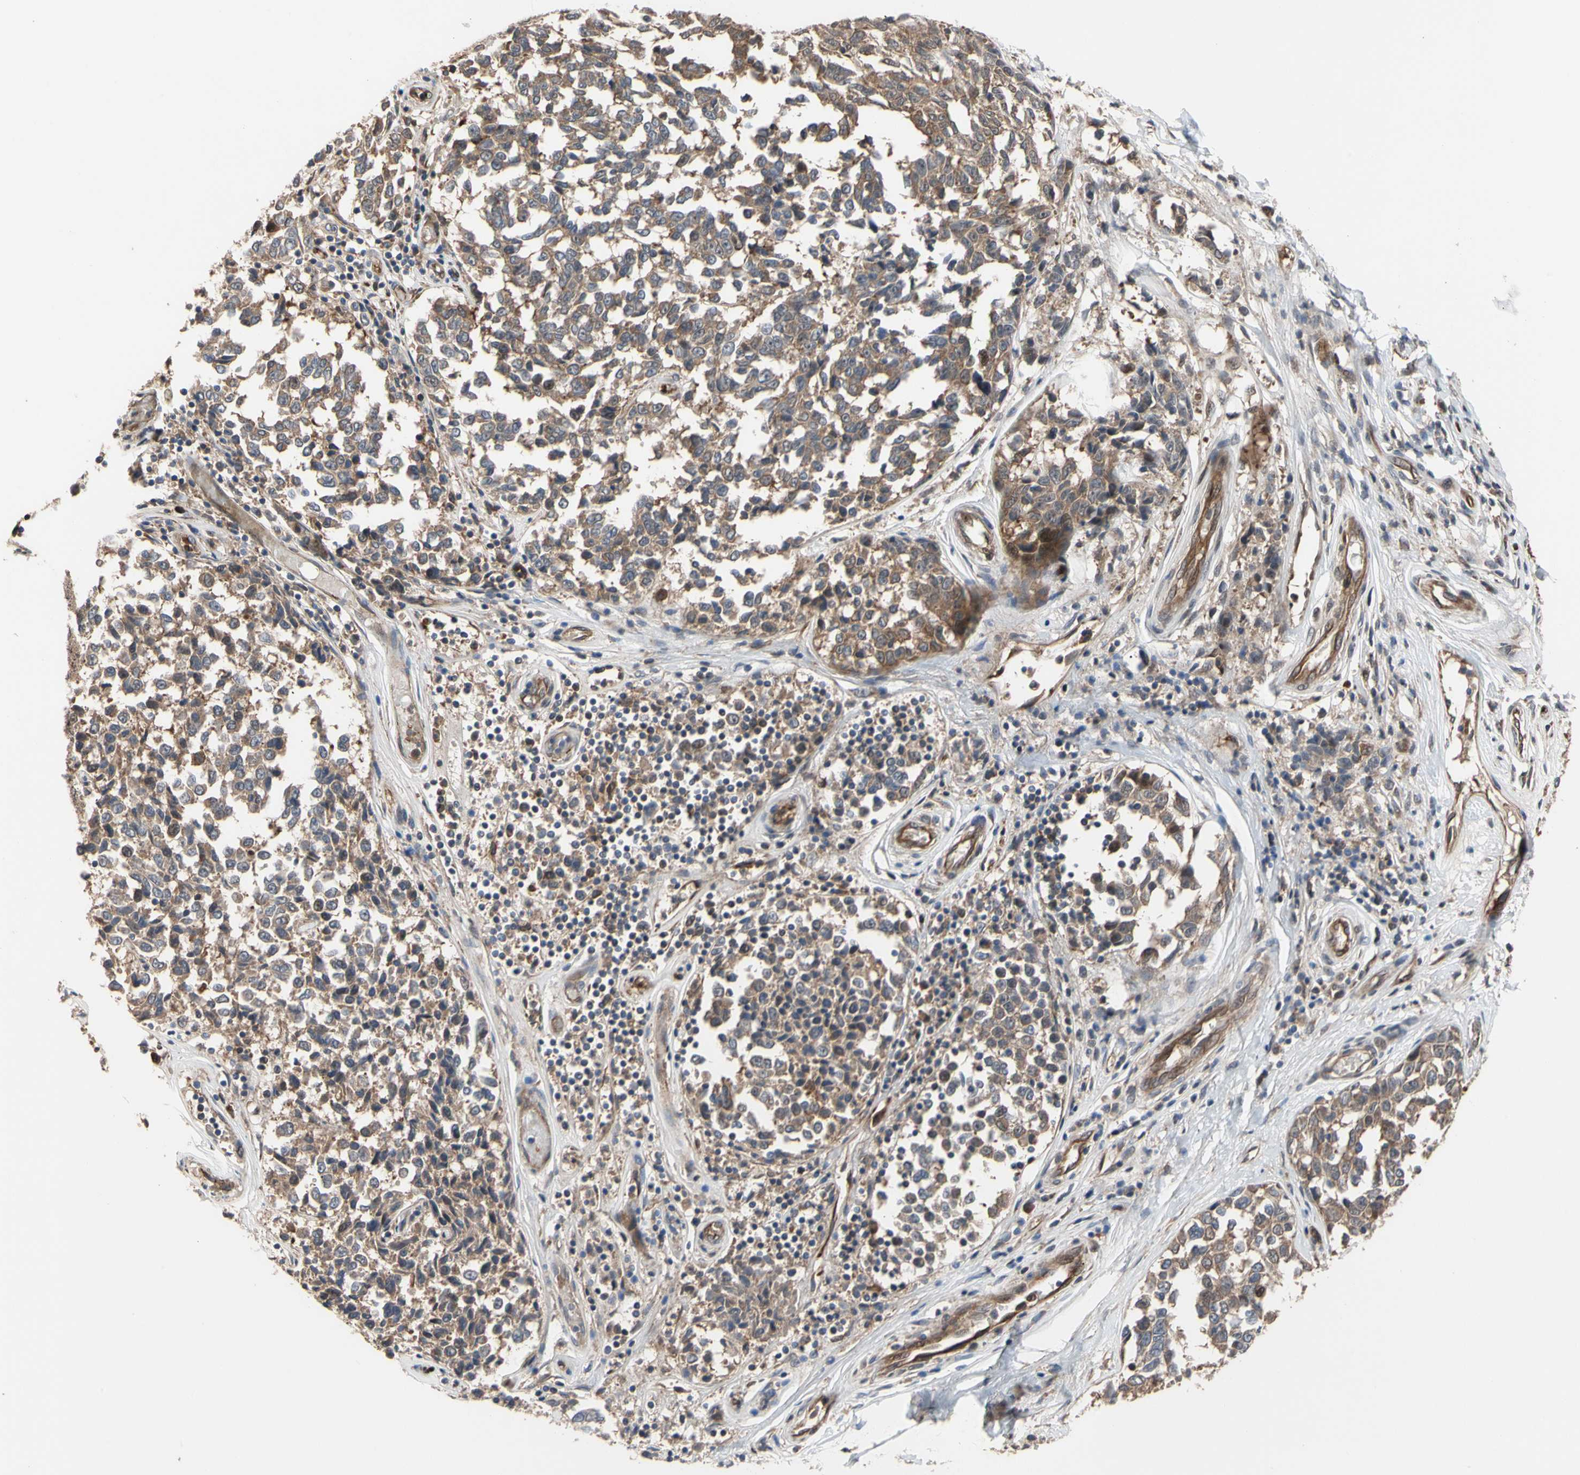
{"staining": {"intensity": "moderate", "quantity": ">75%", "location": "cytoplasmic/membranous"}, "tissue": "melanoma", "cell_type": "Tumor cells", "image_type": "cancer", "snomed": [{"axis": "morphology", "description": "Malignant melanoma, NOS"}, {"axis": "topography", "description": "Skin"}], "caption": "Melanoma stained with a brown dye demonstrates moderate cytoplasmic/membranous positive positivity in approximately >75% of tumor cells.", "gene": "CYTIP", "patient": {"sex": "female", "age": 64}}